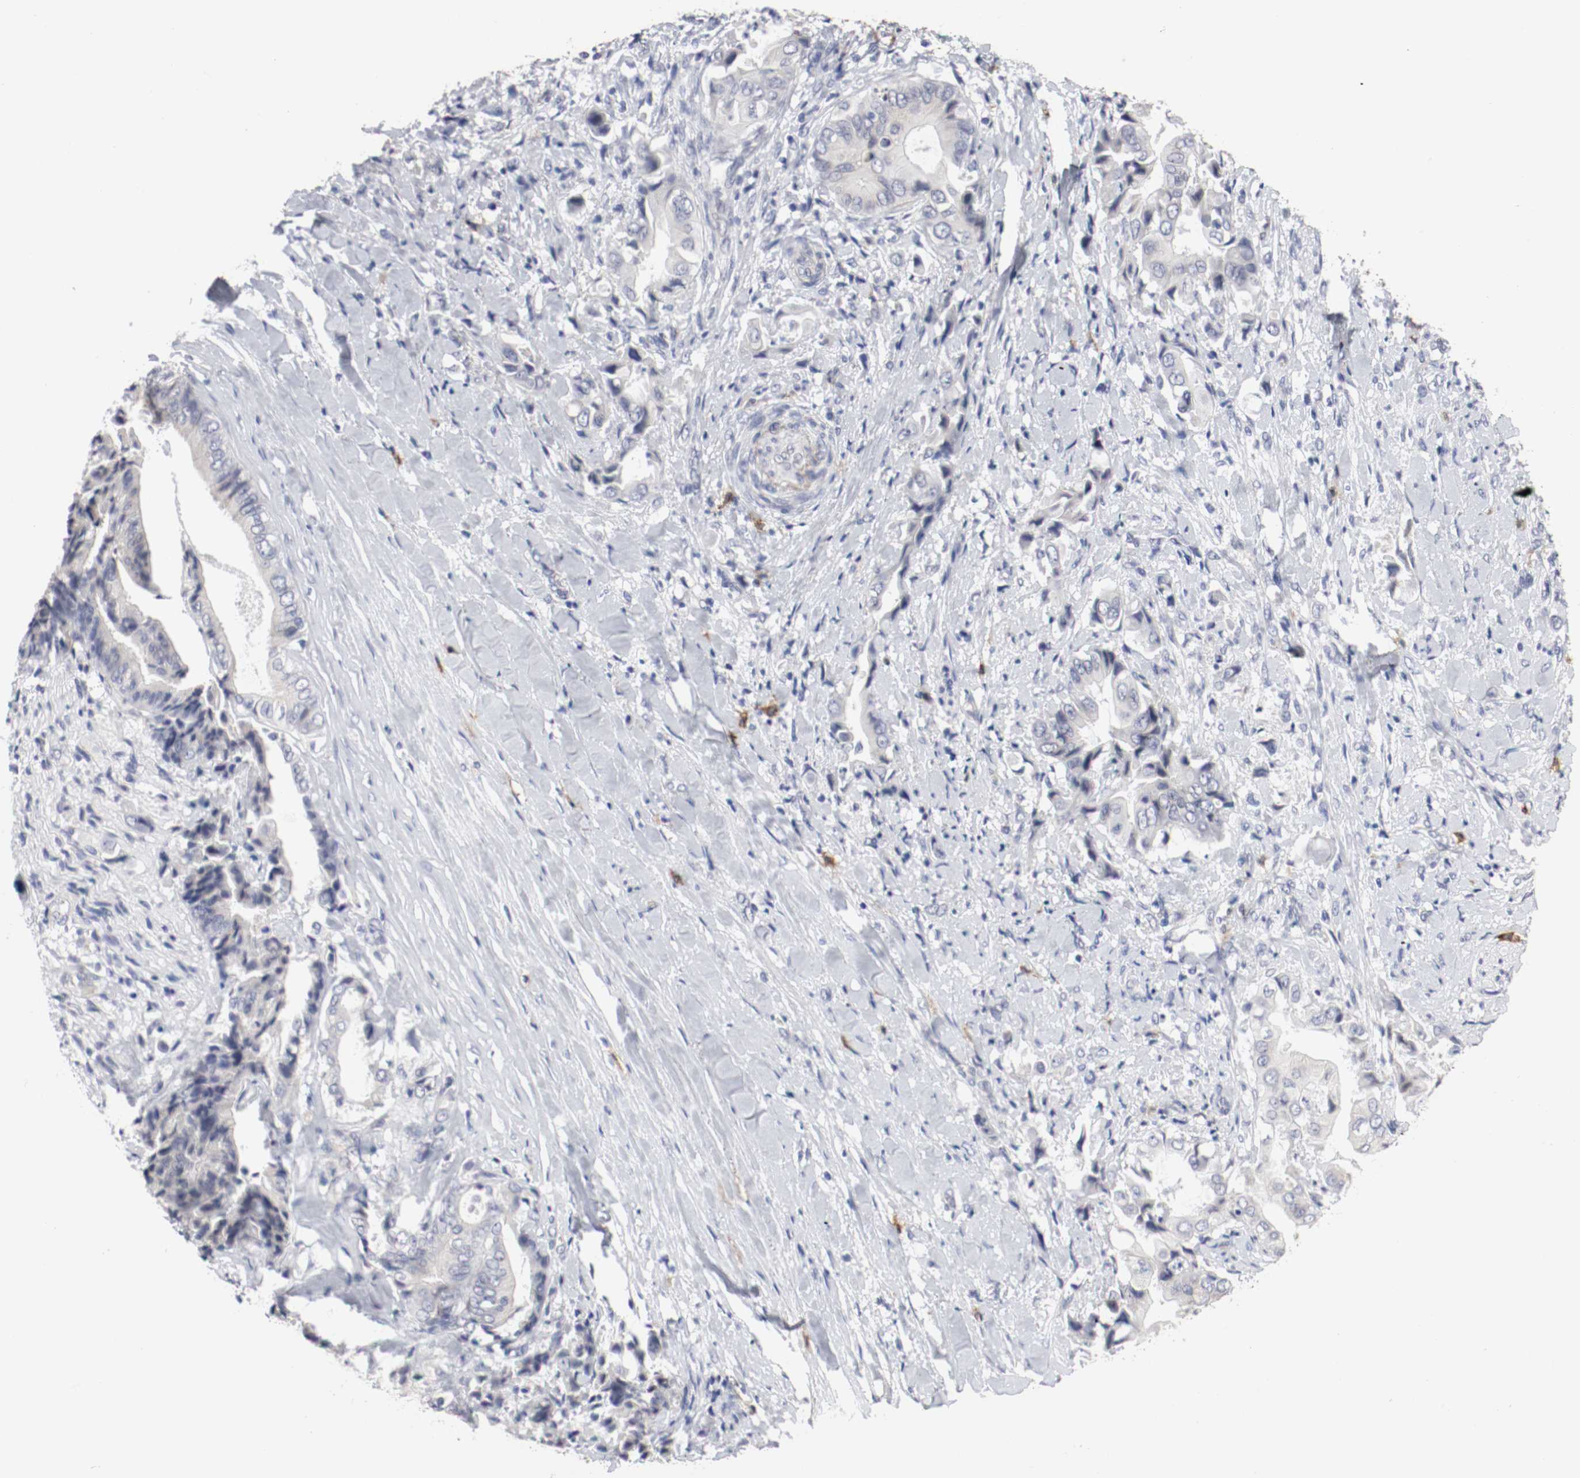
{"staining": {"intensity": "weak", "quantity": "<25%", "location": "cytoplasmic/membranous"}, "tissue": "liver cancer", "cell_type": "Tumor cells", "image_type": "cancer", "snomed": [{"axis": "morphology", "description": "Cholangiocarcinoma"}, {"axis": "topography", "description": "Liver"}], "caption": "The immunohistochemistry (IHC) image has no significant expression in tumor cells of liver cholangiocarcinoma tissue. The staining was performed using DAB (3,3'-diaminobenzidine) to visualize the protein expression in brown, while the nuclei were stained in blue with hematoxylin (Magnification: 20x).", "gene": "KIT", "patient": {"sex": "male", "age": 58}}